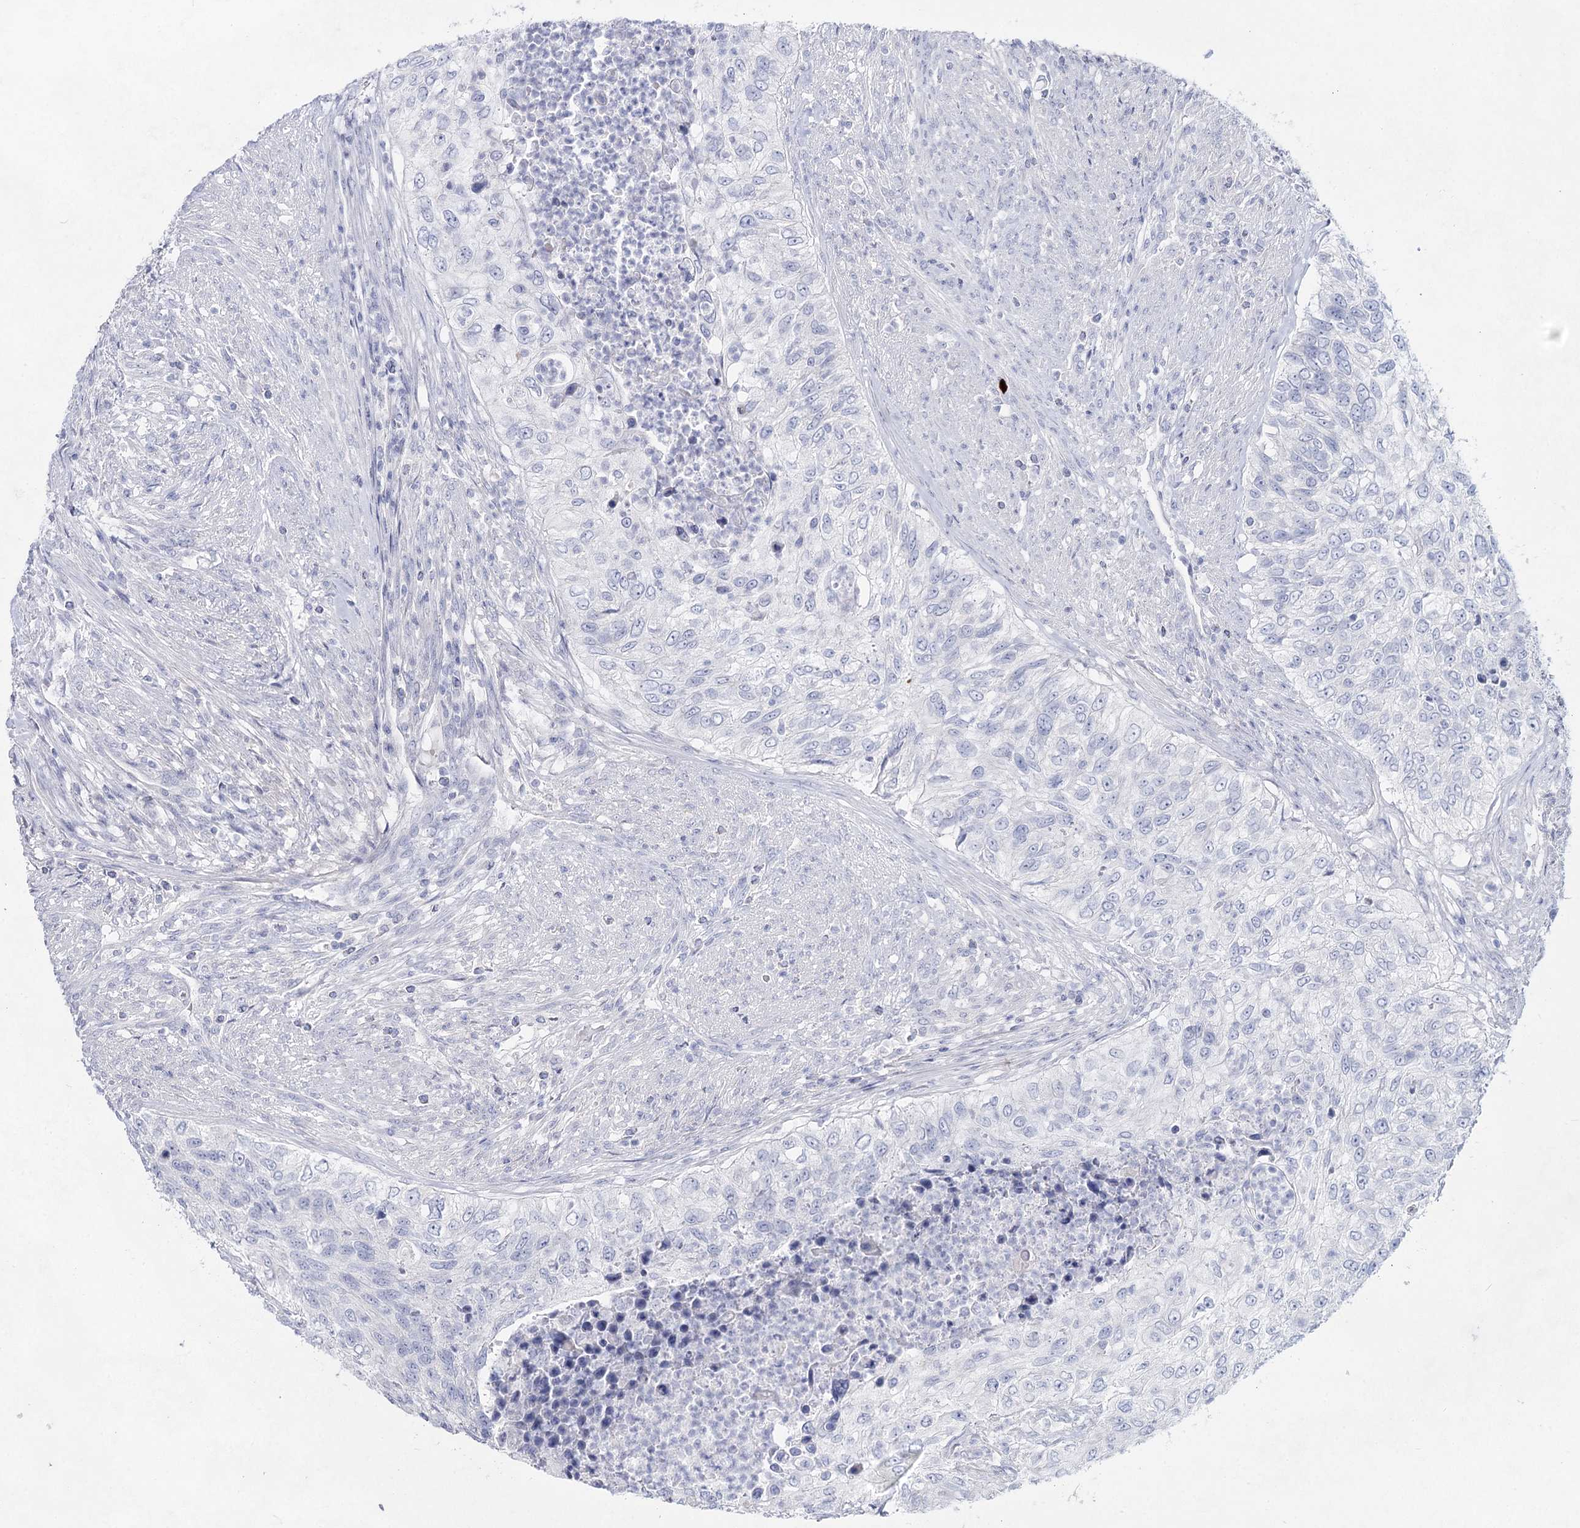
{"staining": {"intensity": "negative", "quantity": "none", "location": "none"}, "tissue": "urothelial cancer", "cell_type": "Tumor cells", "image_type": "cancer", "snomed": [{"axis": "morphology", "description": "Urothelial carcinoma, High grade"}, {"axis": "topography", "description": "Urinary bladder"}], "caption": "This is a photomicrograph of IHC staining of urothelial carcinoma (high-grade), which shows no expression in tumor cells.", "gene": "SLC17A2", "patient": {"sex": "female", "age": 60}}